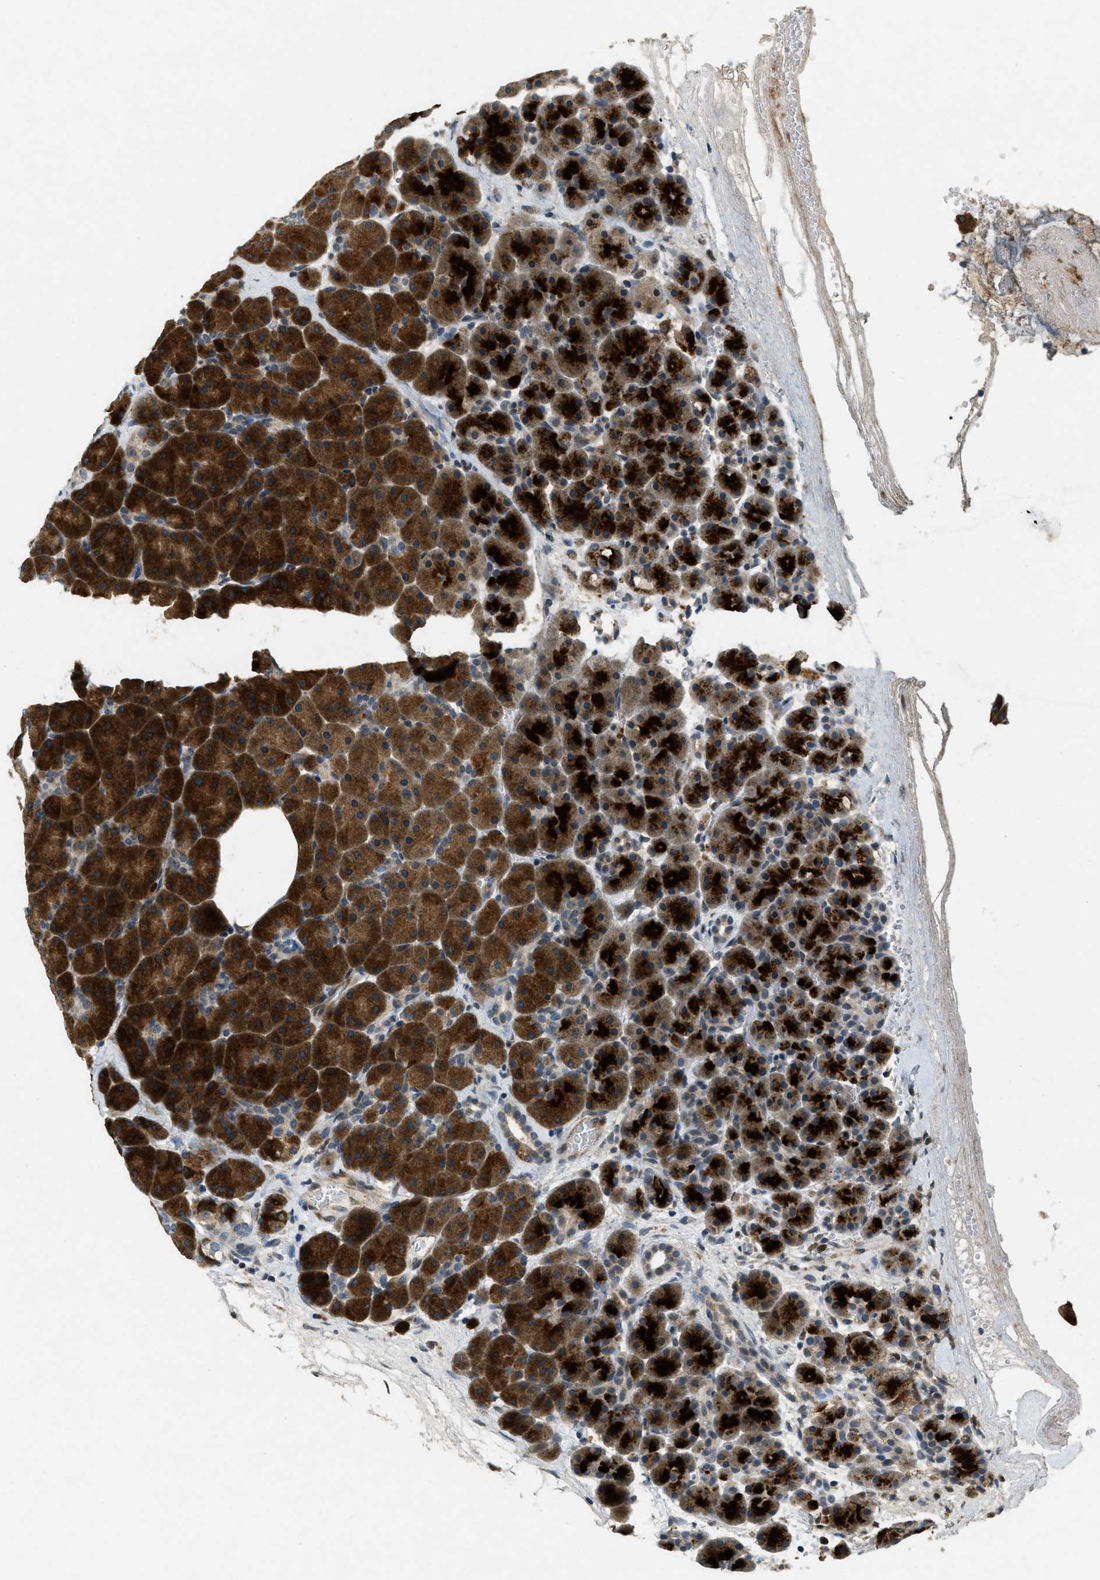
{"staining": {"intensity": "strong", "quantity": ">75%", "location": "cytoplasmic/membranous"}, "tissue": "pancreas", "cell_type": "Exocrine glandular cells", "image_type": "normal", "snomed": [{"axis": "morphology", "description": "Normal tissue, NOS"}, {"axis": "topography", "description": "Pancreas"}], "caption": "Benign pancreas demonstrates strong cytoplasmic/membranous staining in approximately >75% of exocrine glandular cells, visualized by immunohistochemistry.", "gene": "RAB3D", "patient": {"sex": "male", "age": 66}}